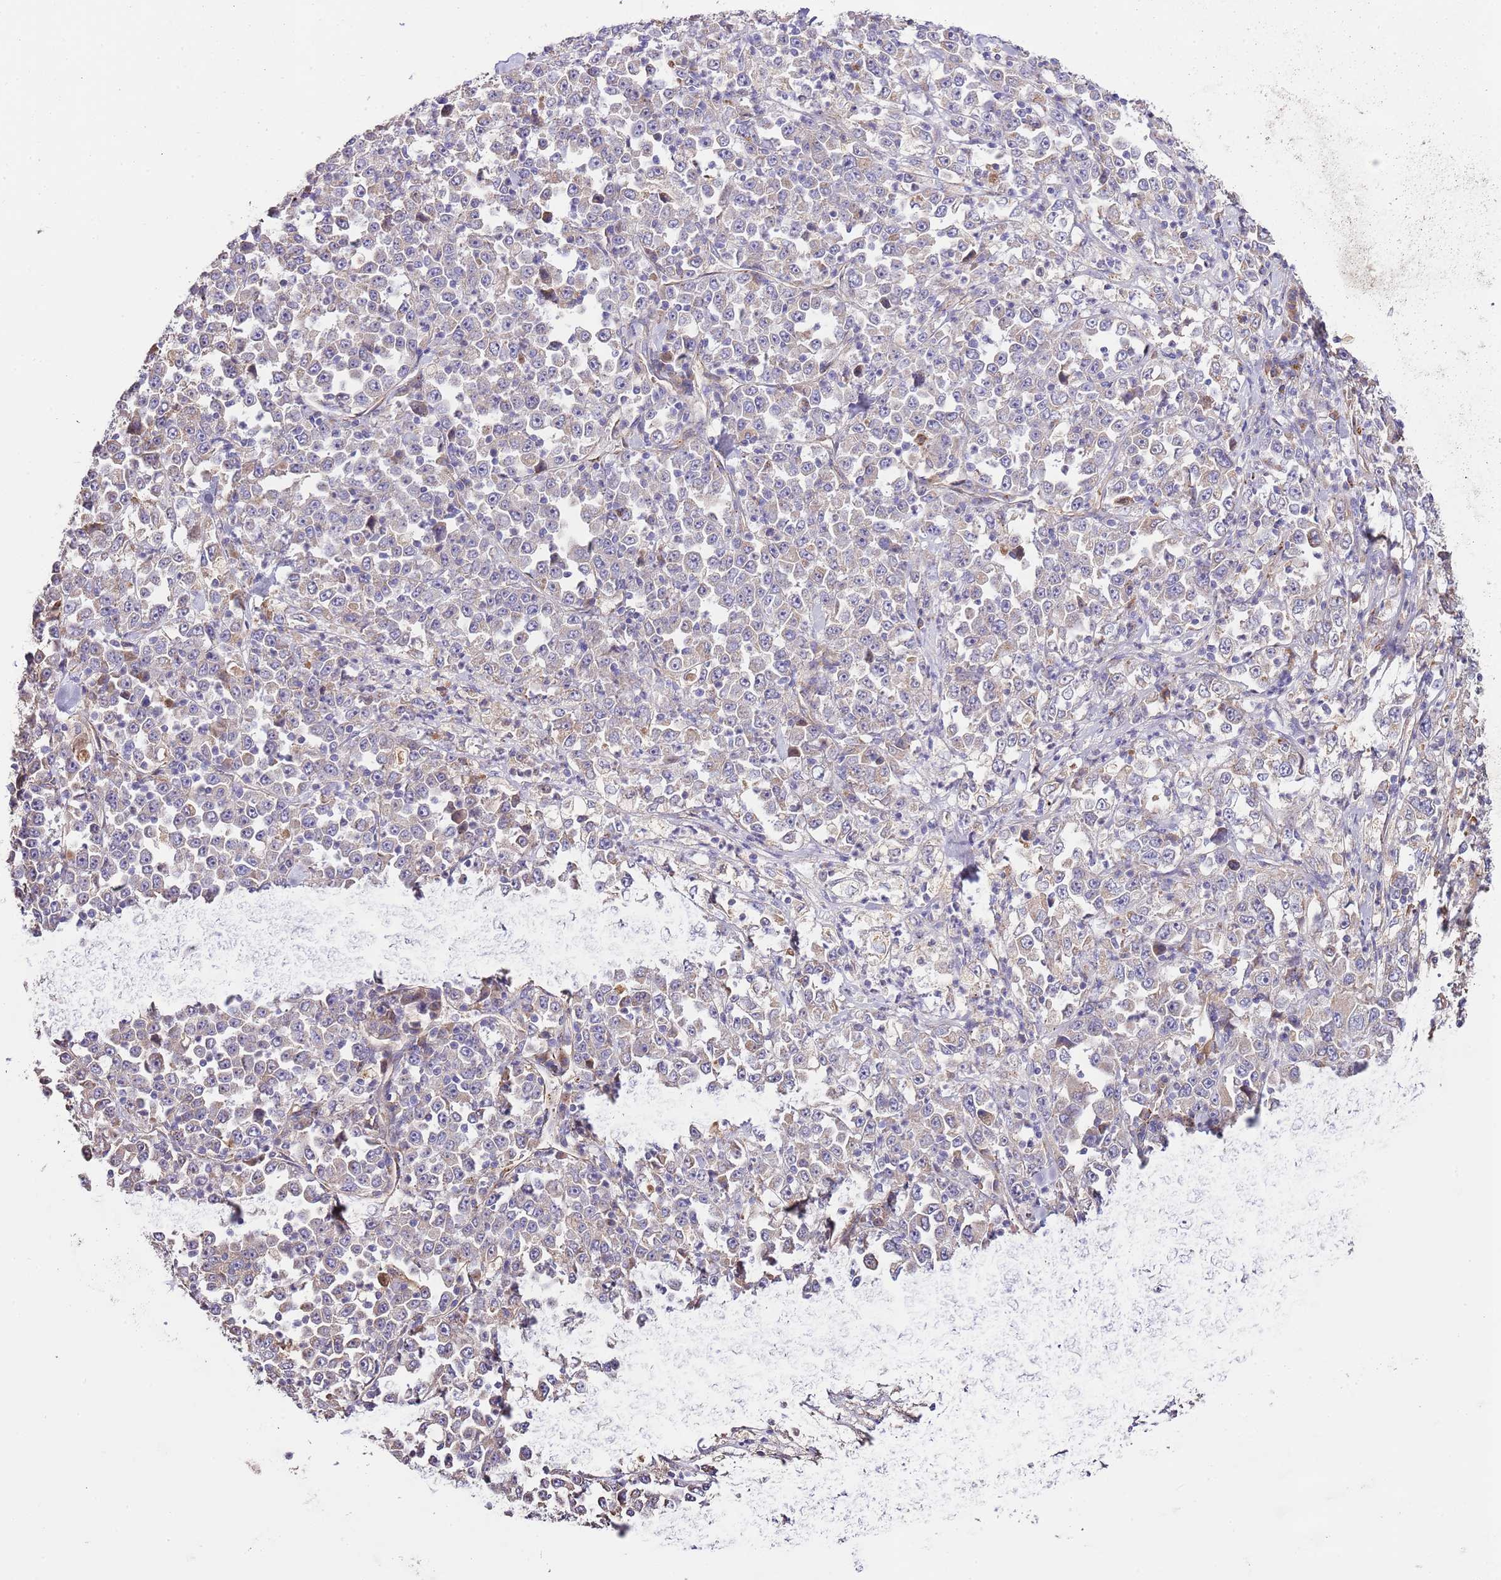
{"staining": {"intensity": "negative", "quantity": "none", "location": "none"}, "tissue": "stomach cancer", "cell_type": "Tumor cells", "image_type": "cancer", "snomed": [{"axis": "morphology", "description": "Normal tissue, NOS"}, {"axis": "morphology", "description": "Adenocarcinoma, NOS"}, {"axis": "topography", "description": "Stomach, upper"}, {"axis": "topography", "description": "Stomach"}], "caption": "DAB (3,3'-diaminobenzidine) immunohistochemical staining of human stomach adenocarcinoma displays no significant expression in tumor cells.", "gene": "DOCK6", "patient": {"sex": "male", "age": 59}}